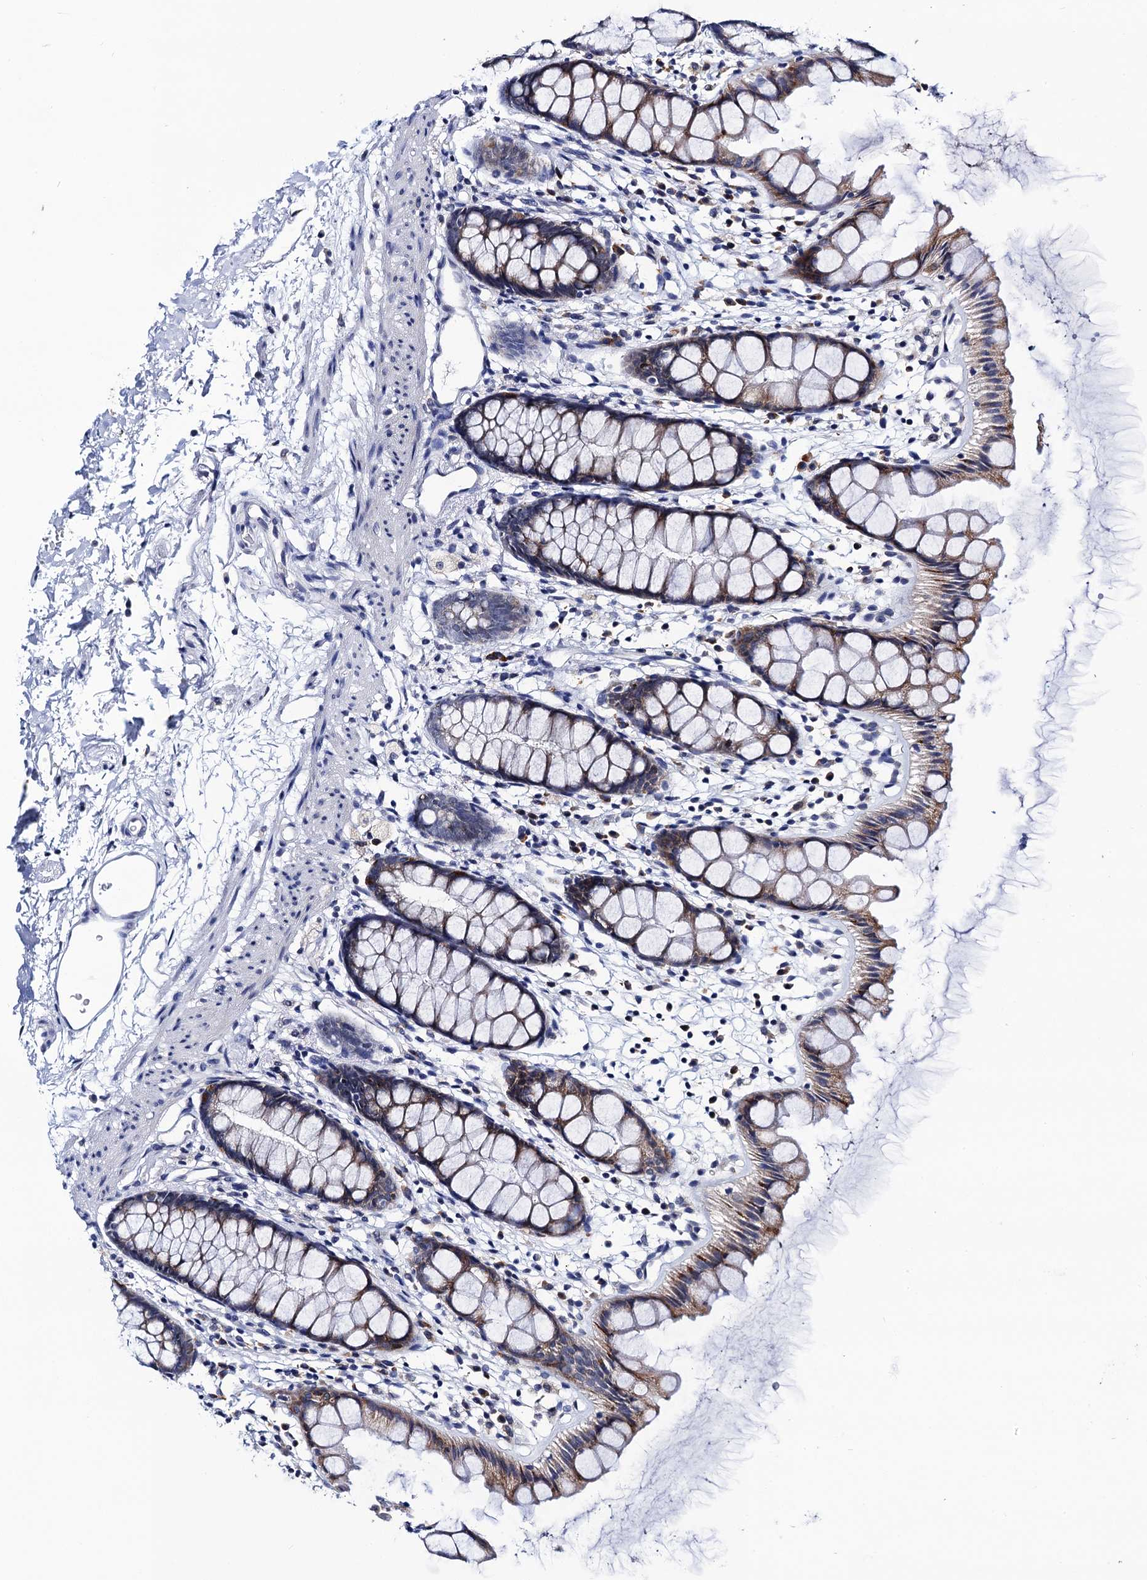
{"staining": {"intensity": "moderate", "quantity": "25%-75%", "location": "cytoplasmic/membranous"}, "tissue": "rectum", "cell_type": "Glandular cells", "image_type": "normal", "snomed": [{"axis": "morphology", "description": "Normal tissue, NOS"}, {"axis": "topography", "description": "Rectum"}], "caption": "Immunohistochemical staining of normal human rectum displays medium levels of moderate cytoplasmic/membranous positivity in approximately 25%-75% of glandular cells. (IHC, brightfield microscopy, high magnification).", "gene": "SLC7A10", "patient": {"sex": "female", "age": 65}}